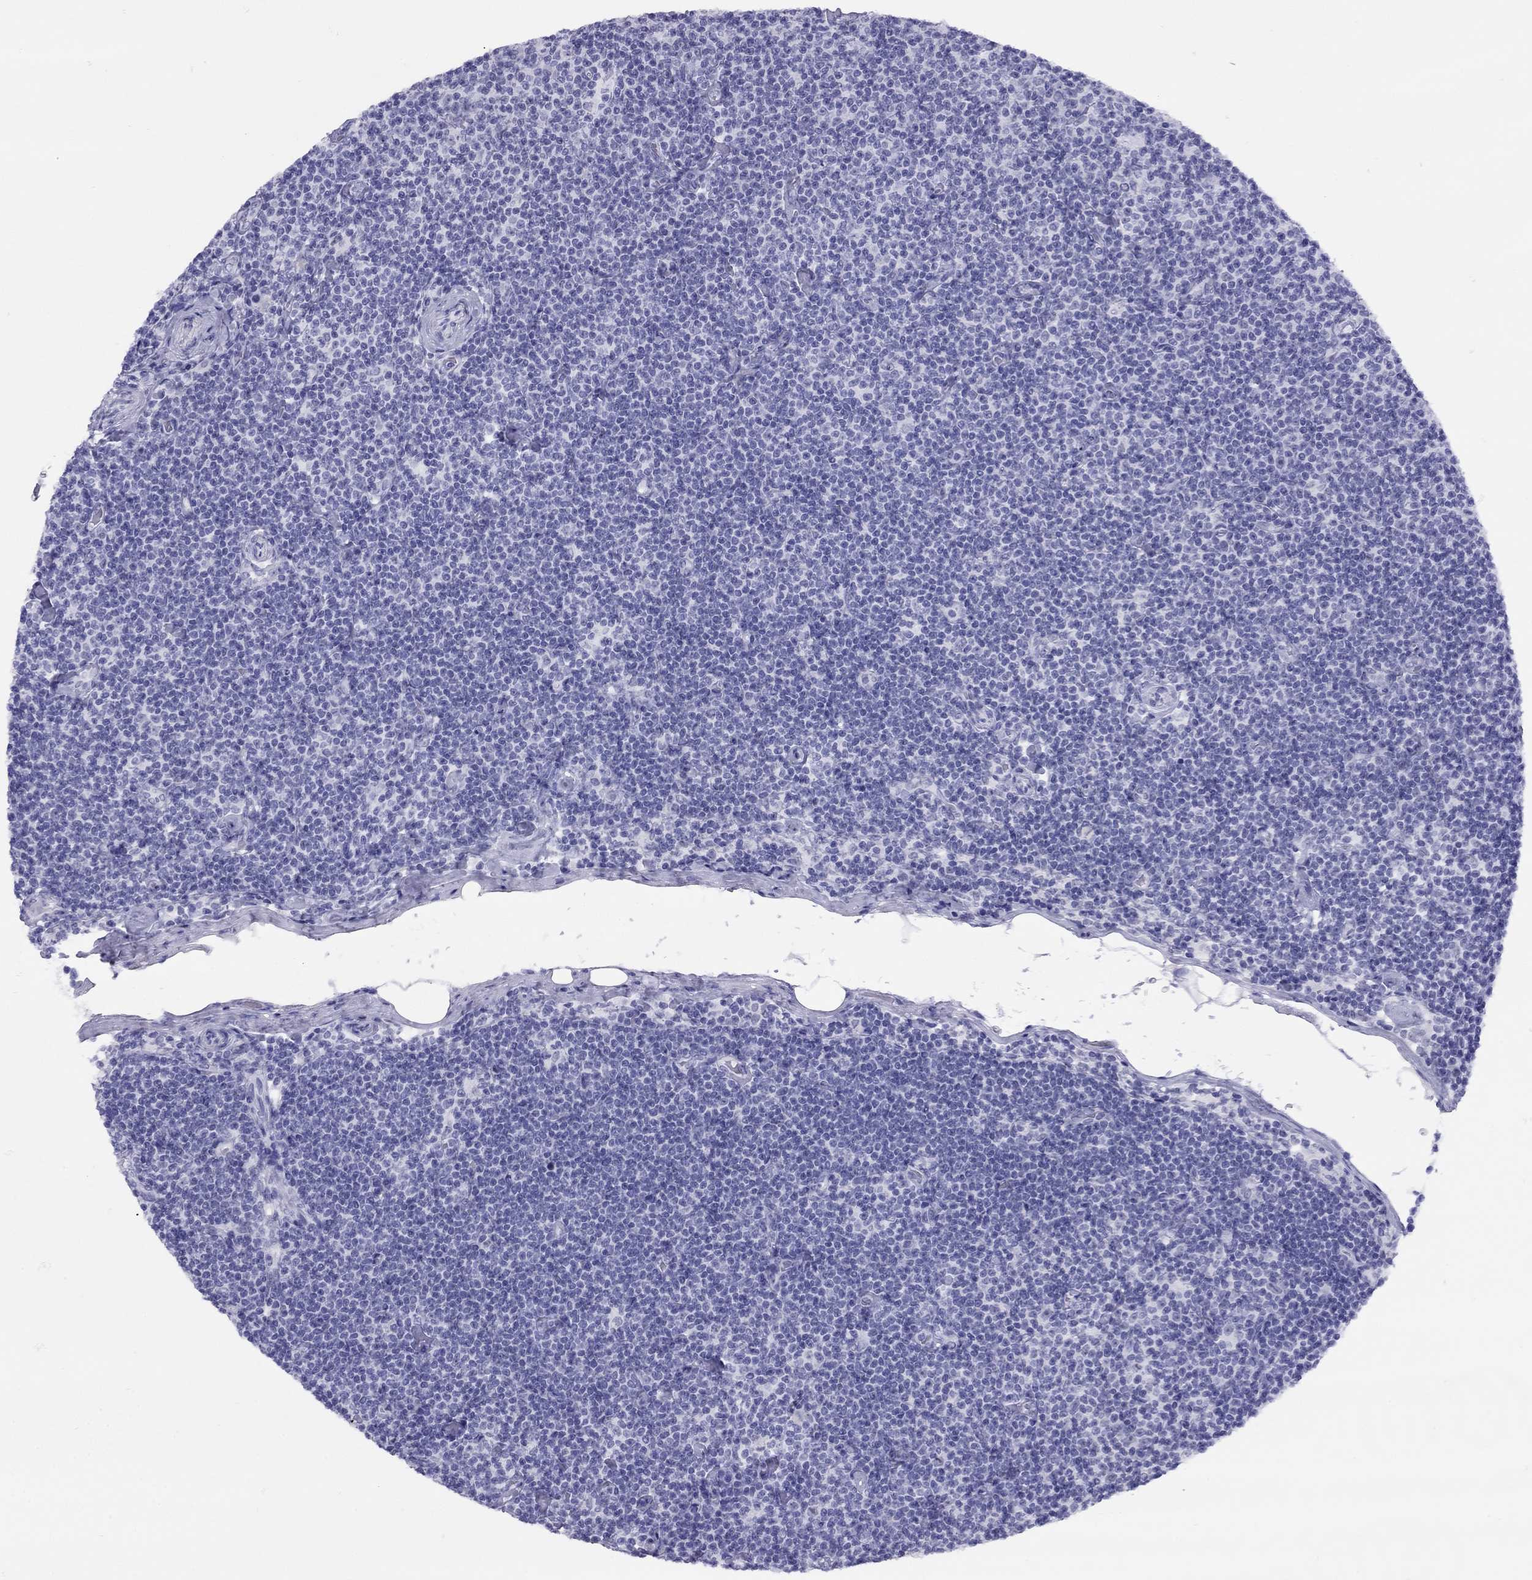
{"staining": {"intensity": "negative", "quantity": "none", "location": "none"}, "tissue": "lymphoma", "cell_type": "Tumor cells", "image_type": "cancer", "snomed": [{"axis": "morphology", "description": "Malignant lymphoma, non-Hodgkin's type, Low grade"}, {"axis": "topography", "description": "Lymph node"}], "caption": "Low-grade malignant lymphoma, non-Hodgkin's type was stained to show a protein in brown. There is no significant positivity in tumor cells.", "gene": "LYAR", "patient": {"sex": "male", "age": 81}}